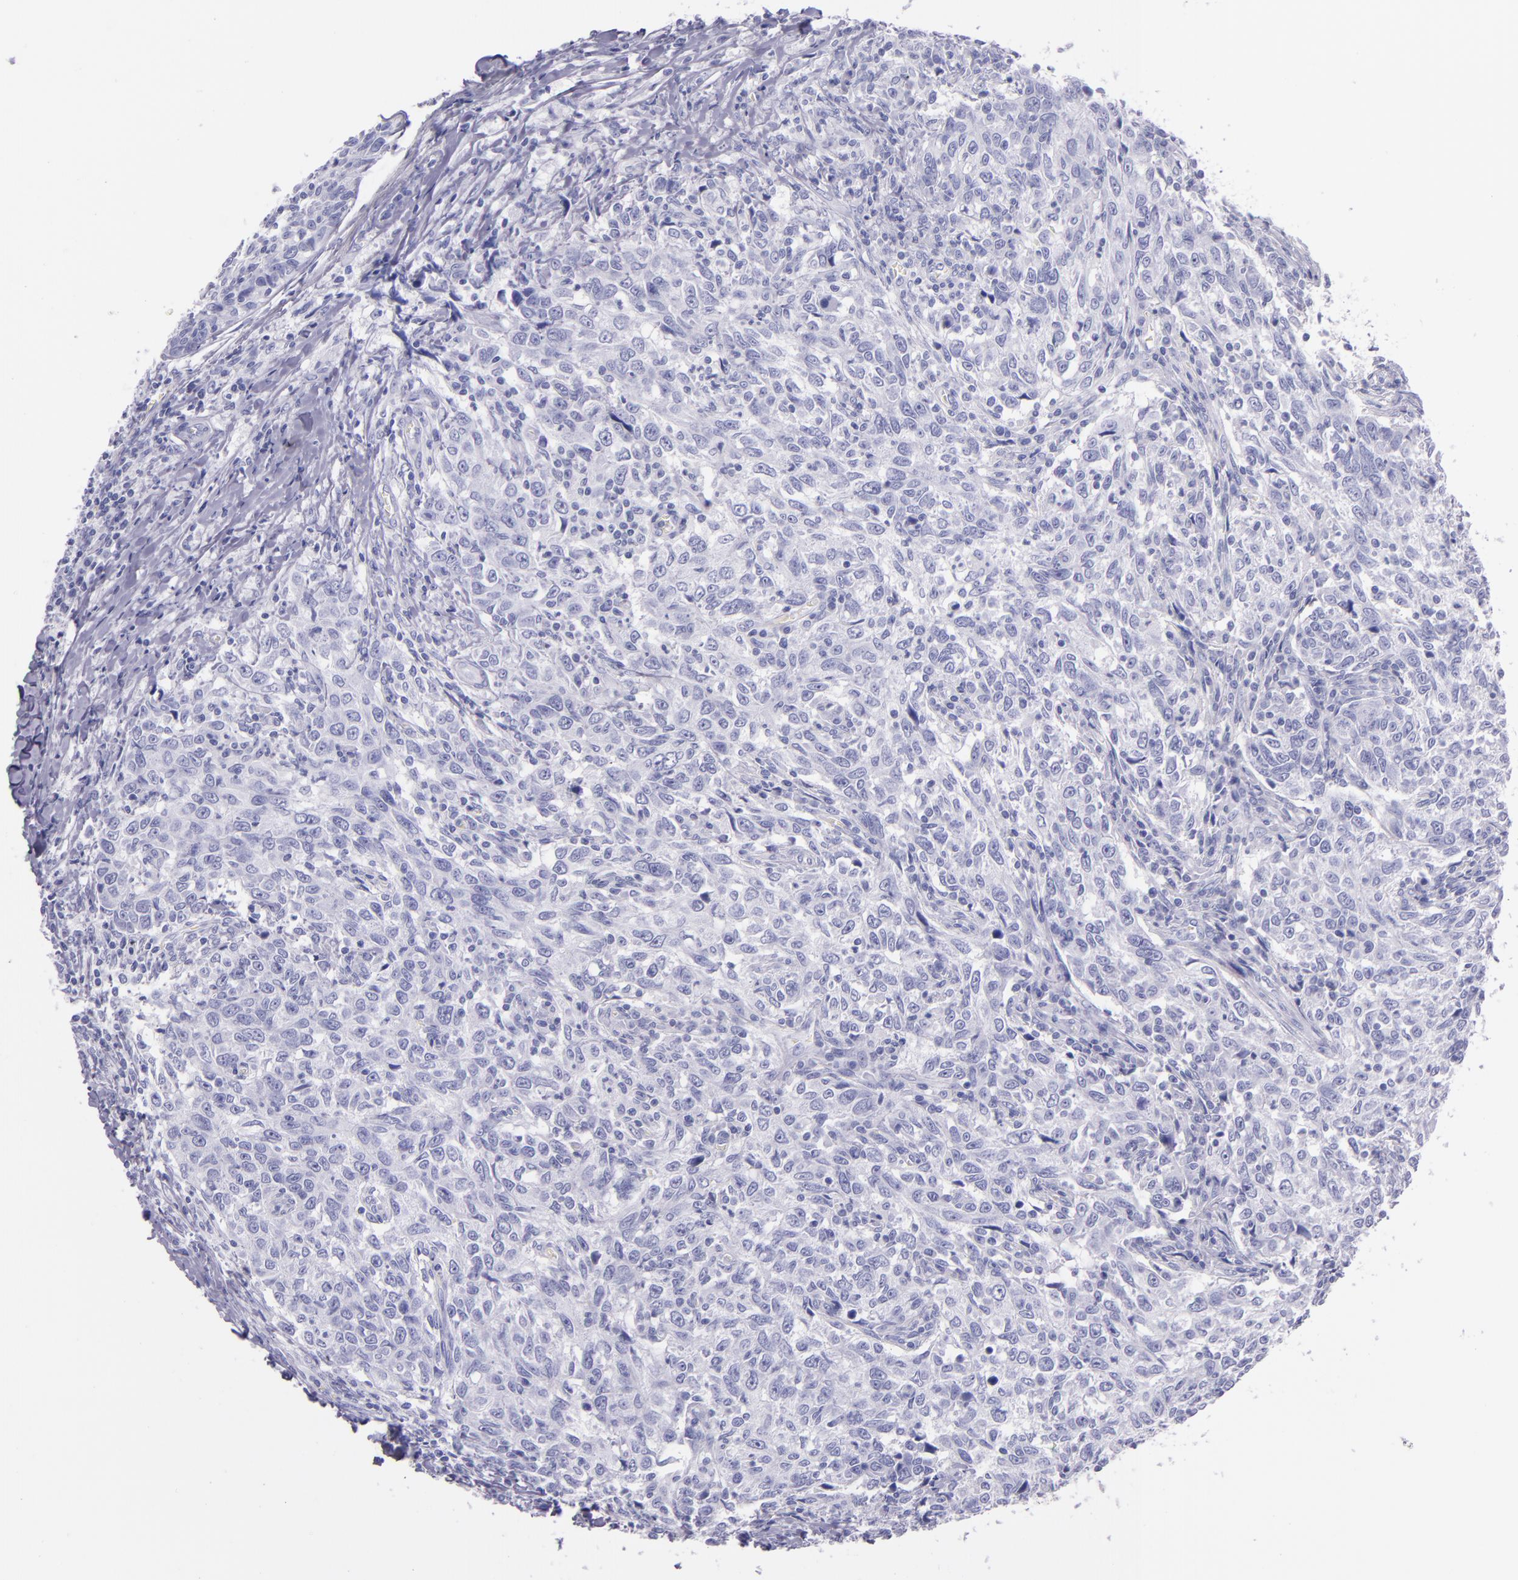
{"staining": {"intensity": "negative", "quantity": "none", "location": "none"}, "tissue": "breast cancer", "cell_type": "Tumor cells", "image_type": "cancer", "snomed": [{"axis": "morphology", "description": "Duct carcinoma"}, {"axis": "topography", "description": "Breast"}], "caption": "Human breast cancer (intraductal carcinoma) stained for a protein using IHC exhibits no staining in tumor cells.", "gene": "SFTPB", "patient": {"sex": "female", "age": 50}}